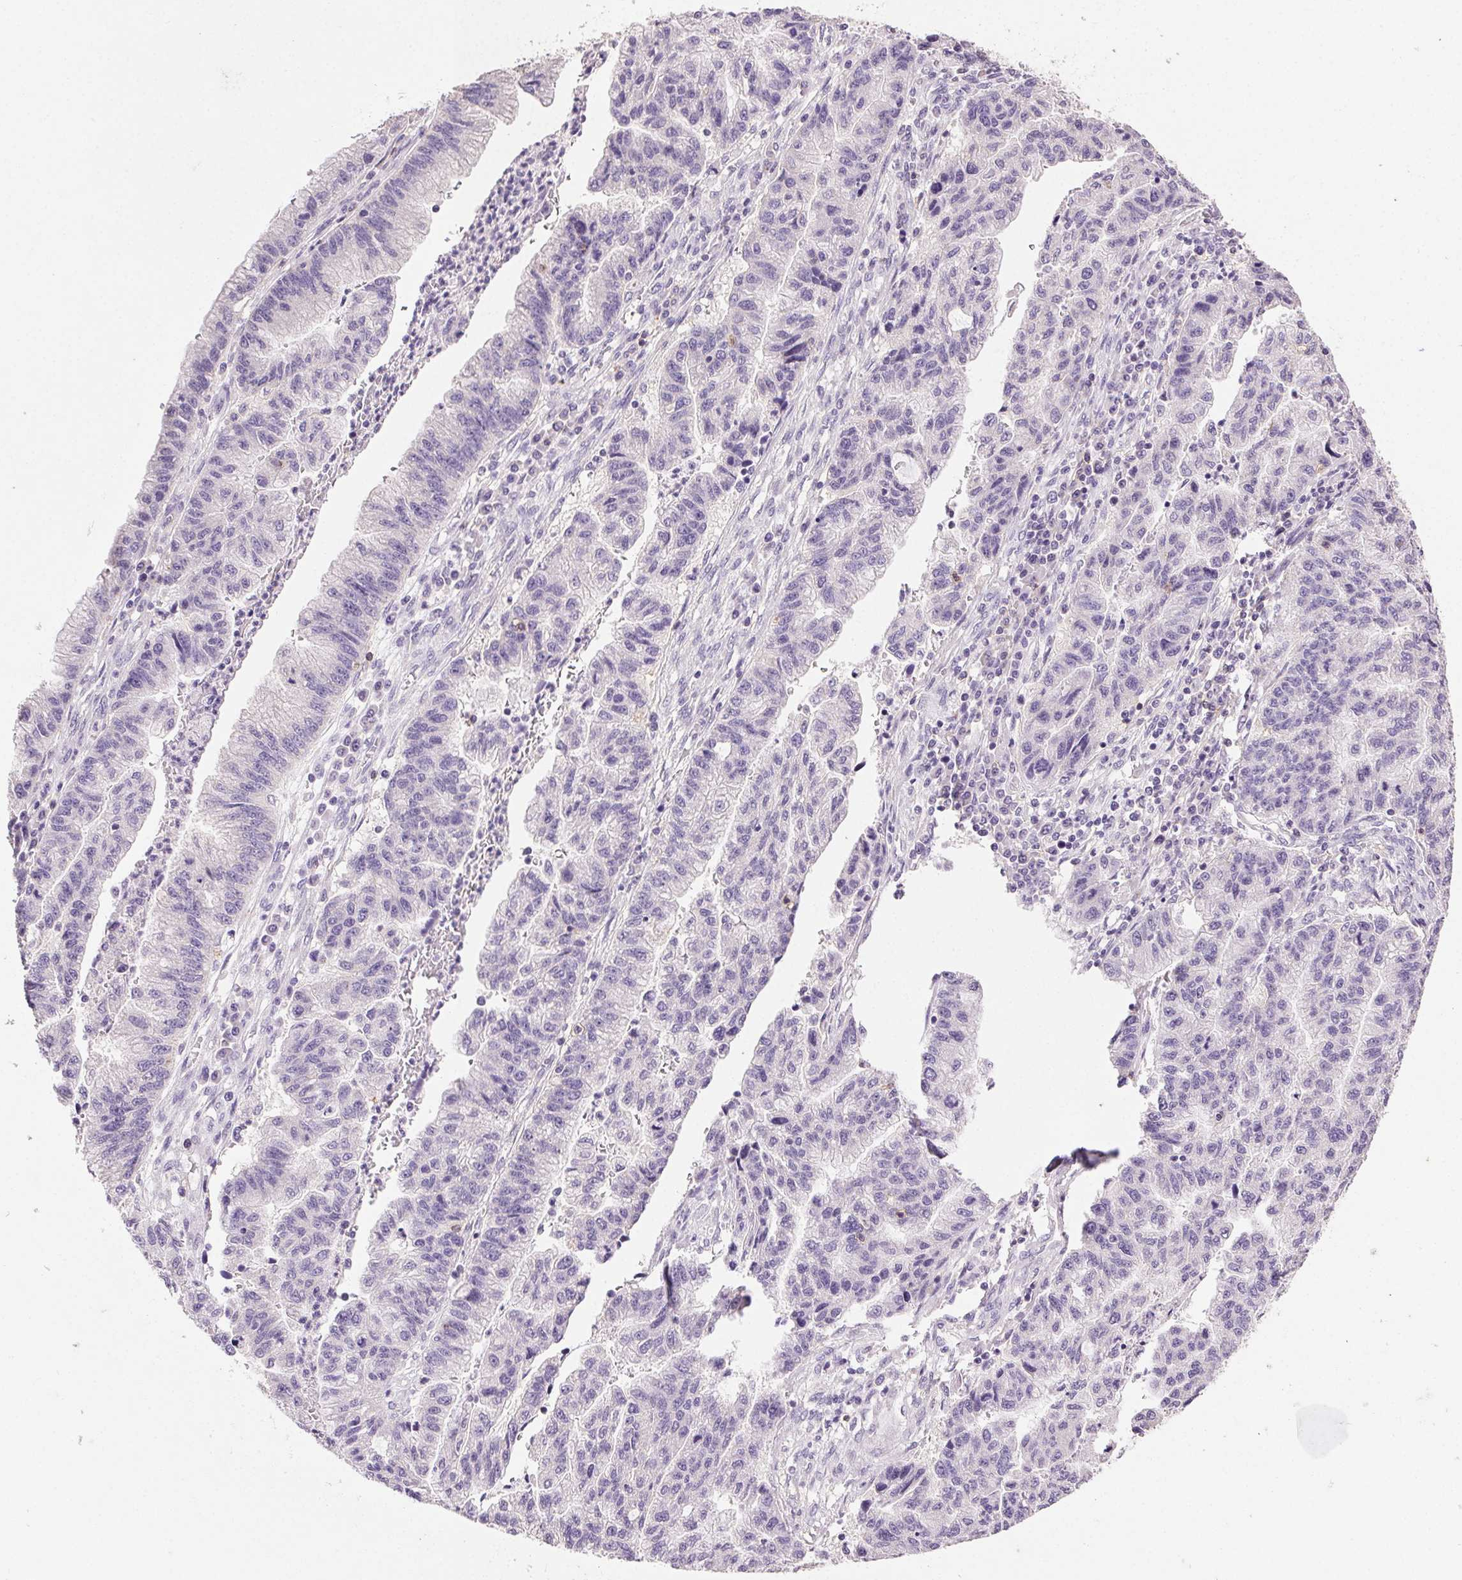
{"staining": {"intensity": "negative", "quantity": "none", "location": "none"}, "tissue": "stomach cancer", "cell_type": "Tumor cells", "image_type": "cancer", "snomed": [{"axis": "morphology", "description": "Adenocarcinoma, NOS"}, {"axis": "topography", "description": "Stomach"}], "caption": "Immunohistochemistry (IHC) photomicrograph of human stomach cancer stained for a protein (brown), which exhibits no positivity in tumor cells.", "gene": "AKAP5", "patient": {"sex": "male", "age": 83}}